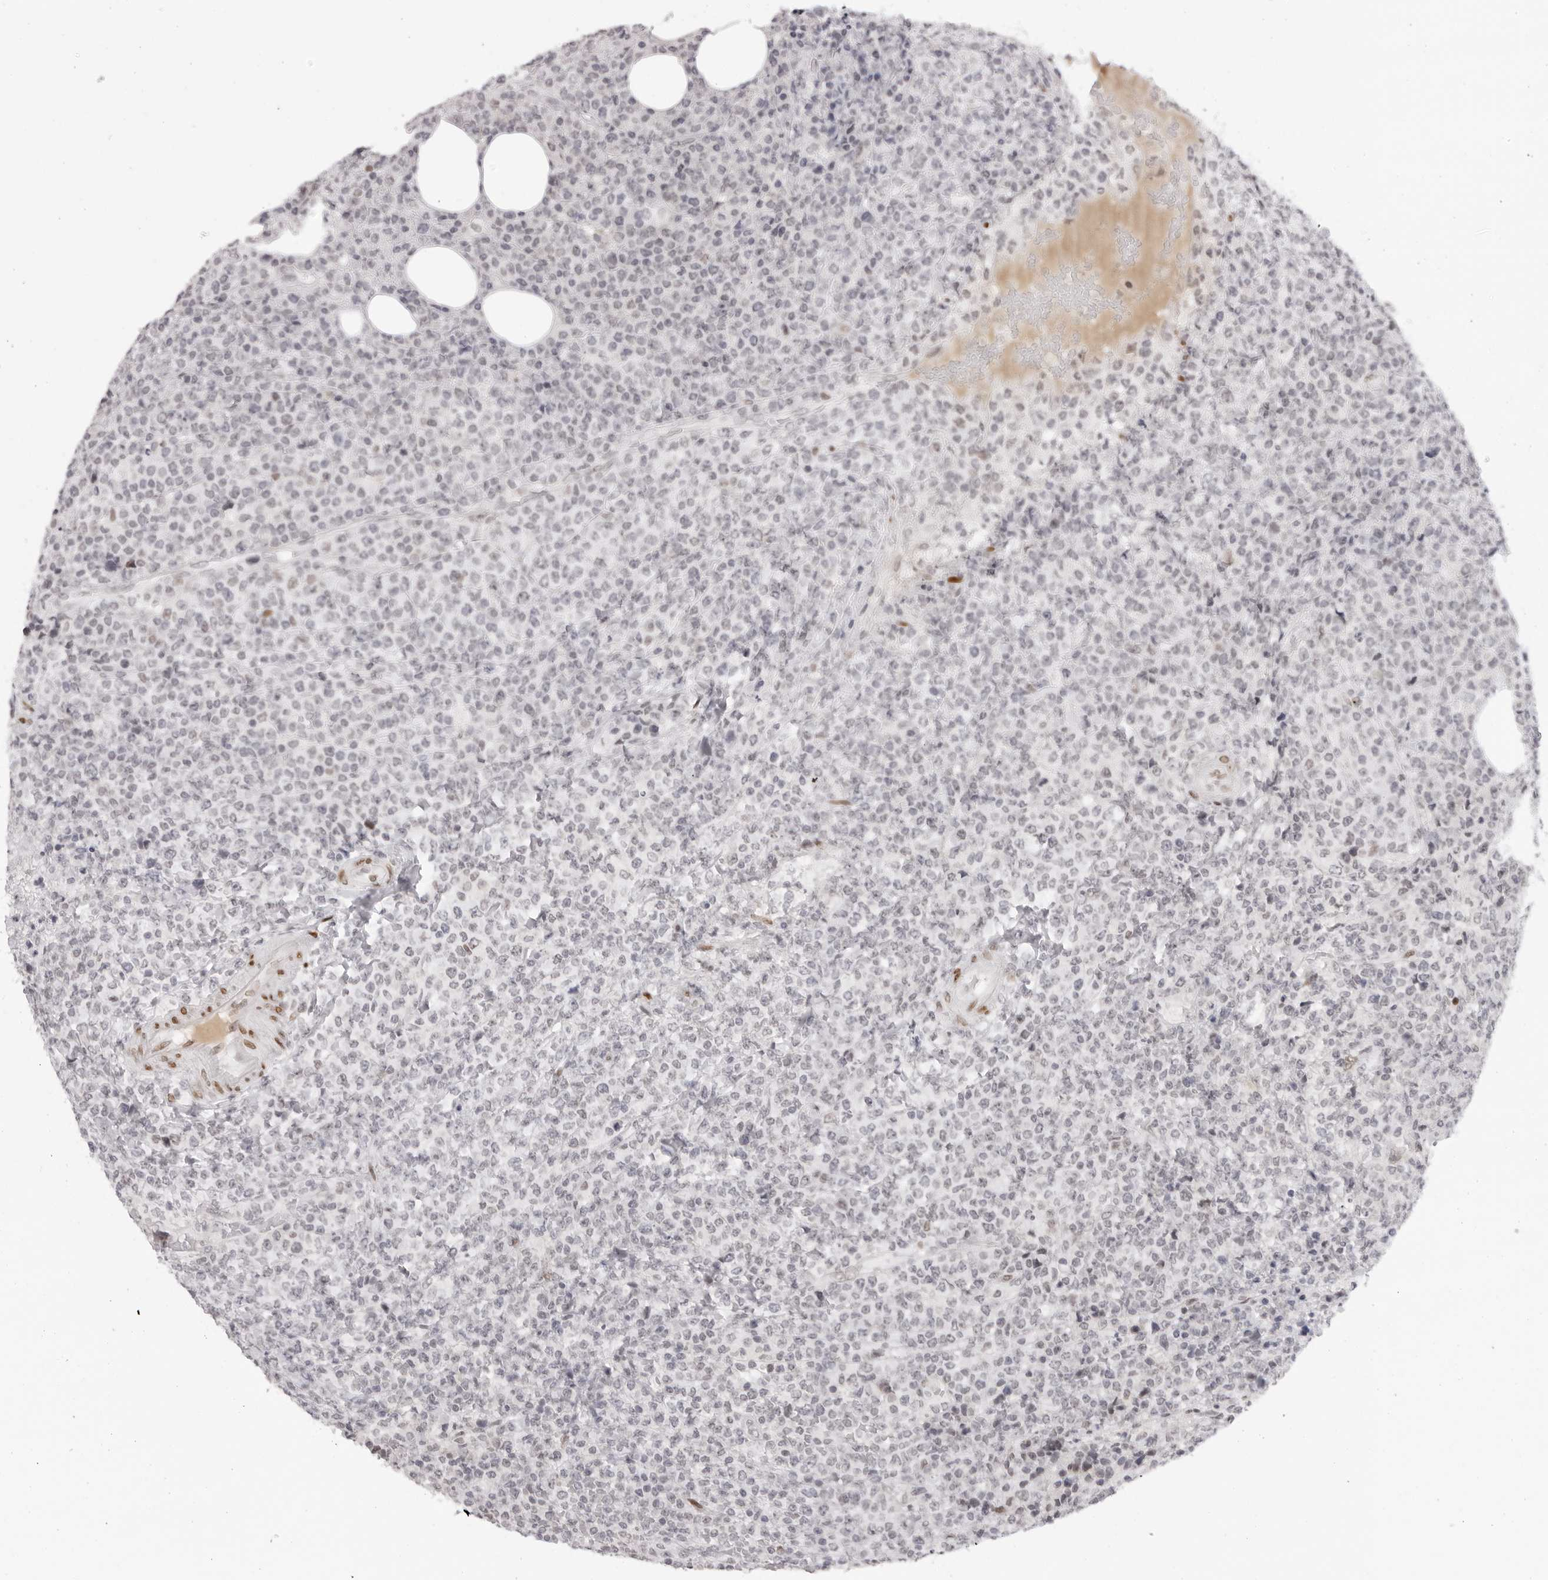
{"staining": {"intensity": "negative", "quantity": "none", "location": "none"}, "tissue": "lymphoma", "cell_type": "Tumor cells", "image_type": "cancer", "snomed": [{"axis": "morphology", "description": "Malignant lymphoma, non-Hodgkin's type, High grade"}, {"axis": "topography", "description": "Lymph node"}], "caption": "This is an immunohistochemistry (IHC) micrograph of human high-grade malignant lymphoma, non-Hodgkin's type. There is no expression in tumor cells.", "gene": "MAFK", "patient": {"sex": "male", "age": 13}}